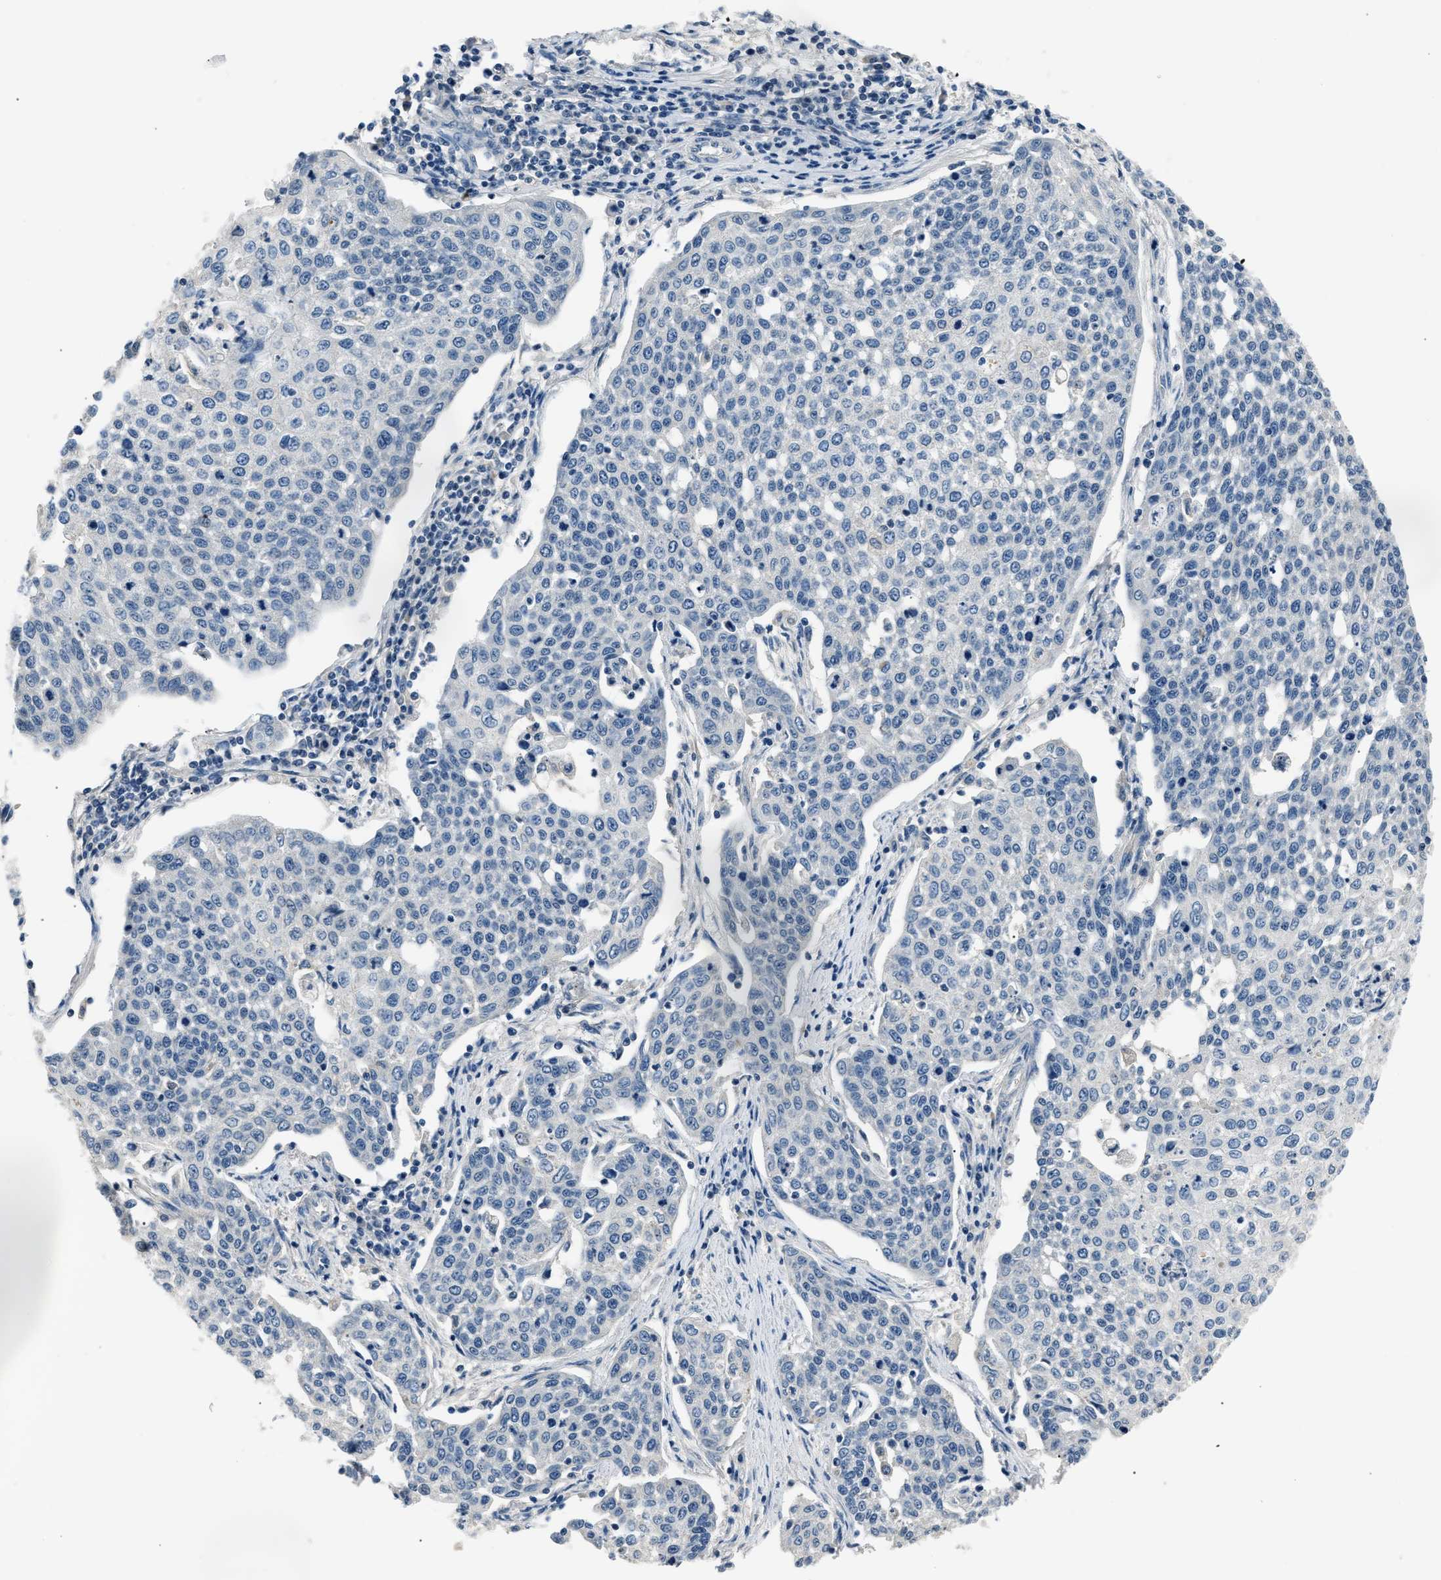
{"staining": {"intensity": "negative", "quantity": "none", "location": "none"}, "tissue": "cervical cancer", "cell_type": "Tumor cells", "image_type": "cancer", "snomed": [{"axis": "morphology", "description": "Squamous cell carcinoma, NOS"}, {"axis": "topography", "description": "Cervix"}], "caption": "This is an immunohistochemistry micrograph of human cervical cancer. There is no expression in tumor cells.", "gene": "INHA", "patient": {"sex": "female", "age": 34}}